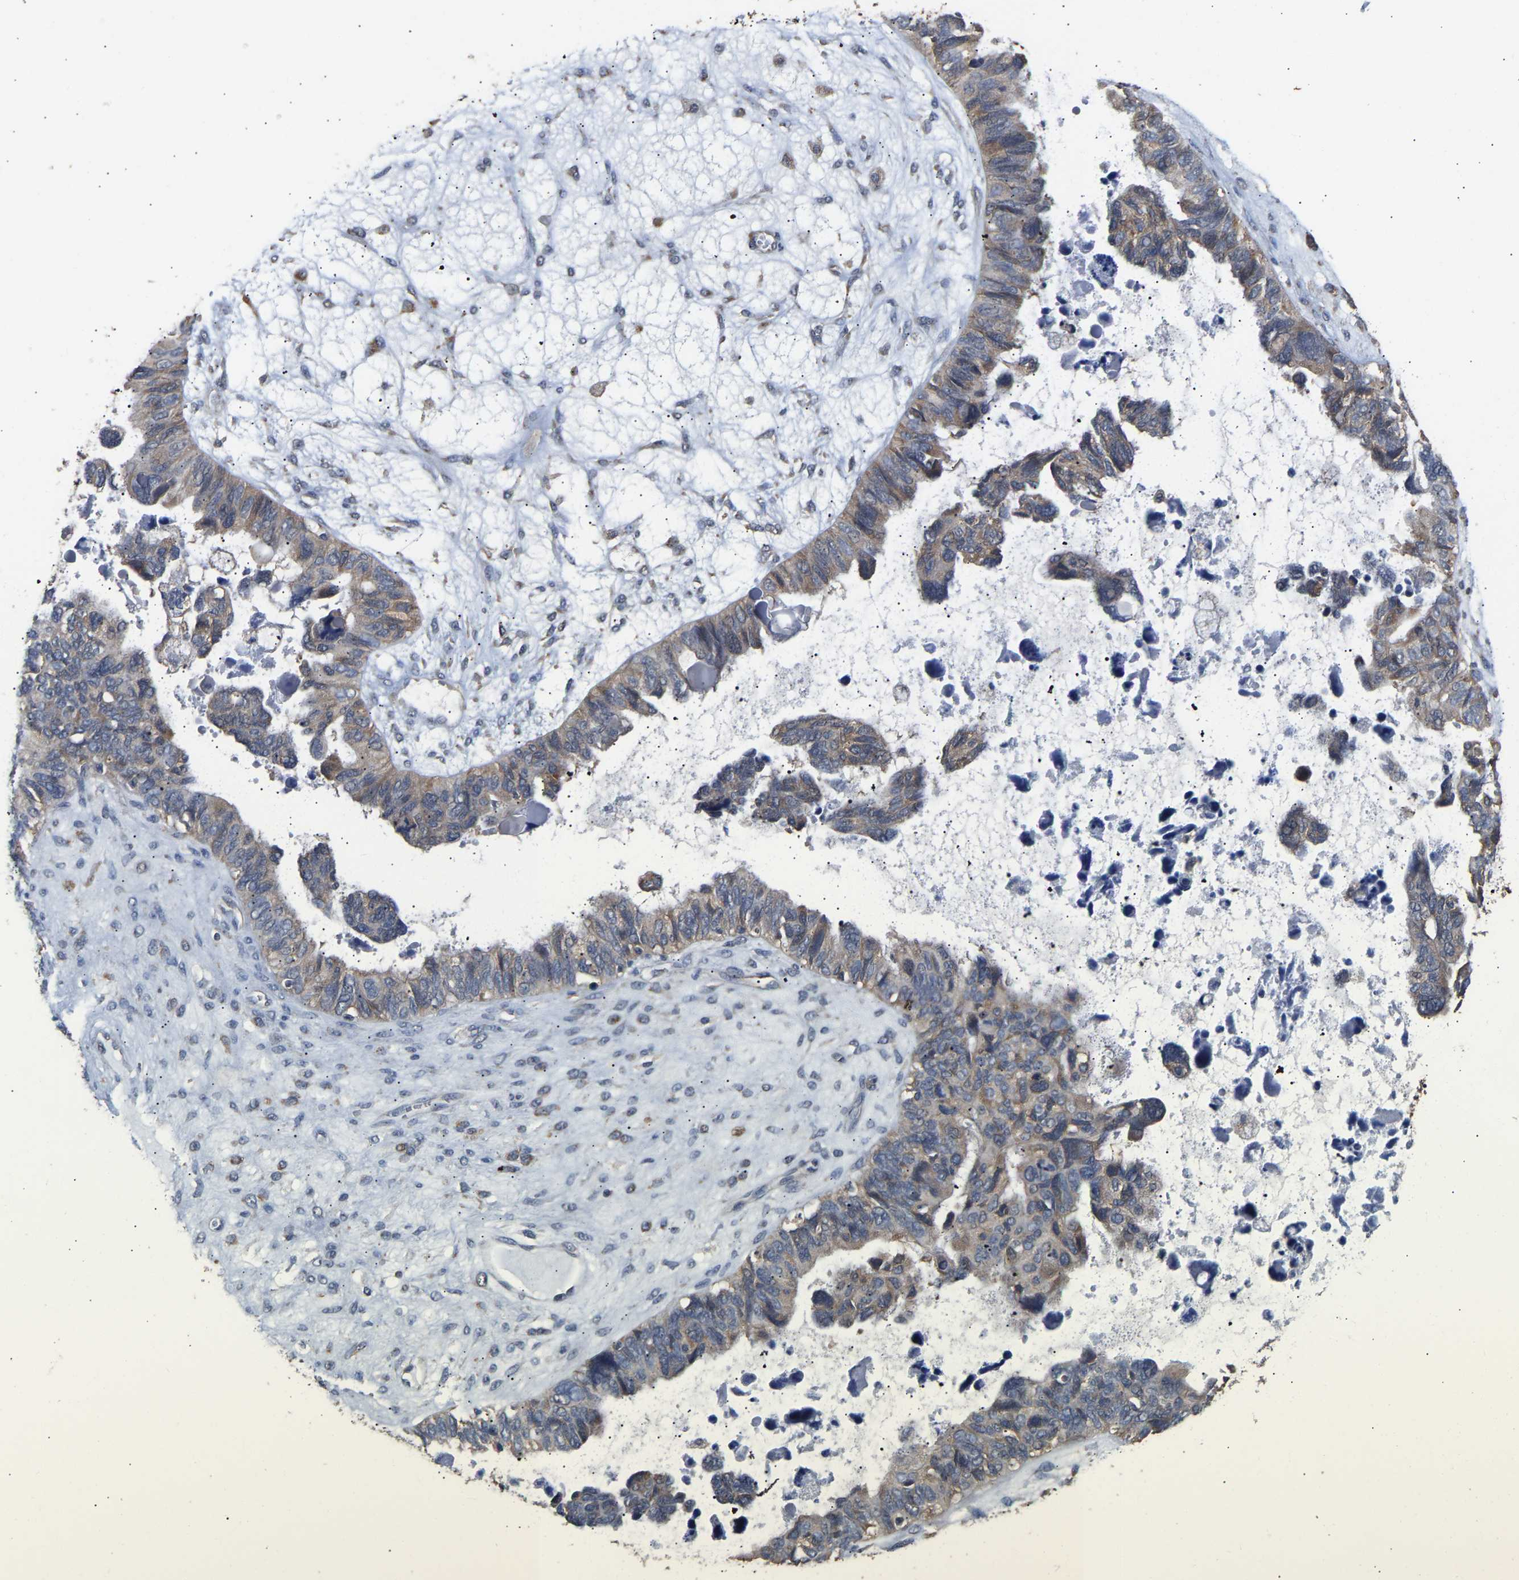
{"staining": {"intensity": "moderate", "quantity": ">75%", "location": "cytoplasmic/membranous"}, "tissue": "ovarian cancer", "cell_type": "Tumor cells", "image_type": "cancer", "snomed": [{"axis": "morphology", "description": "Cystadenocarcinoma, serous, NOS"}, {"axis": "topography", "description": "Ovary"}], "caption": "Immunohistochemistry image of neoplastic tissue: ovarian cancer (serous cystadenocarcinoma) stained using immunohistochemistry (IHC) shows medium levels of moderate protein expression localized specifically in the cytoplasmic/membranous of tumor cells, appearing as a cytoplasmic/membranous brown color.", "gene": "ZNF26", "patient": {"sex": "female", "age": 79}}